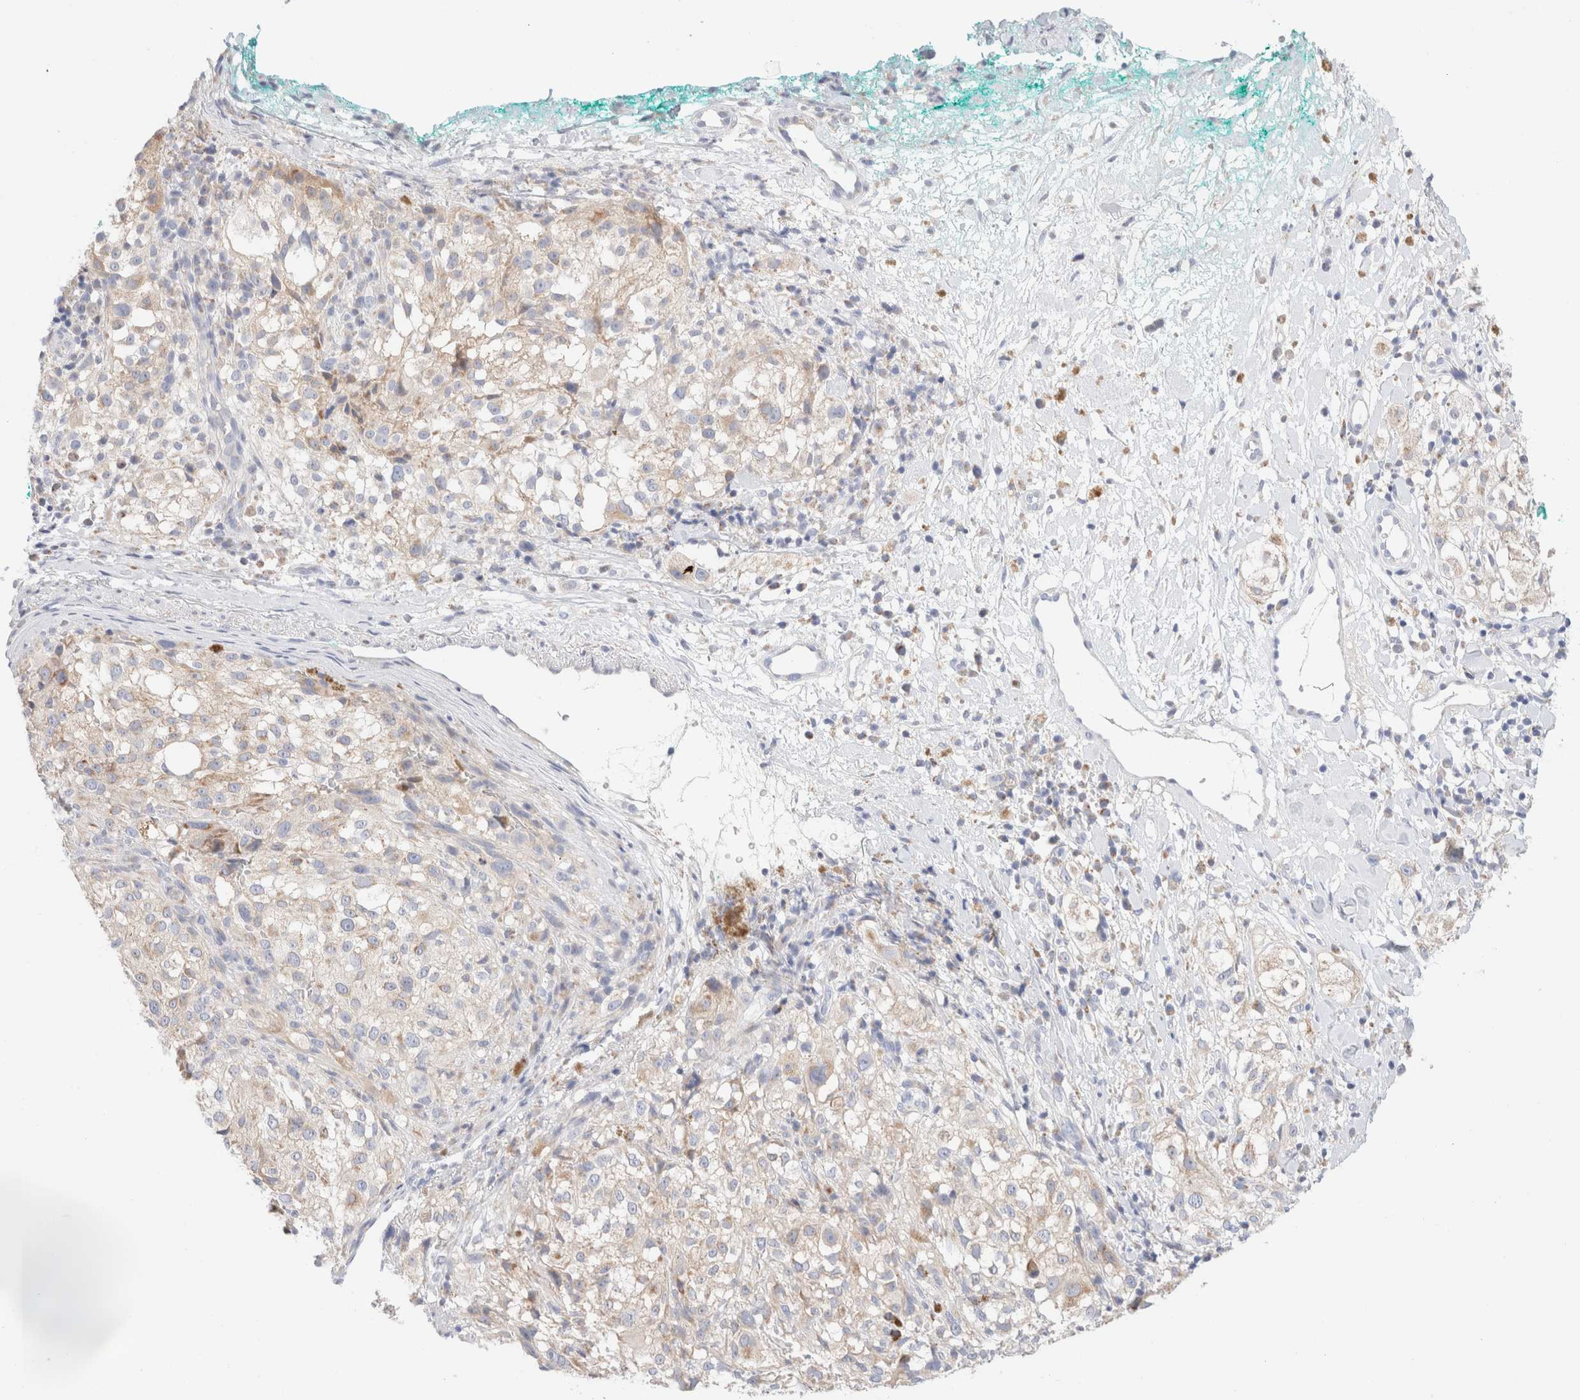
{"staining": {"intensity": "weak", "quantity": "<25%", "location": "cytoplasmic/membranous"}, "tissue": "melanoma", "cell_type": "Tumor cells", "image_type": "cancer", "snomed": [{"axis": "morphology", "description": "Necrosis, NOS"}, {"axis": "morphology", "description": "Malignant melanoma, NOS"}, {"axis": "topography", "description": "Skin"}], "caption": "IHC image of malignant melanoma stained for a protein (brown), which shows no staining in tumor cells.", "gene": "ATP6V1C1", "patient": {"sex": "female", "age": 87}}